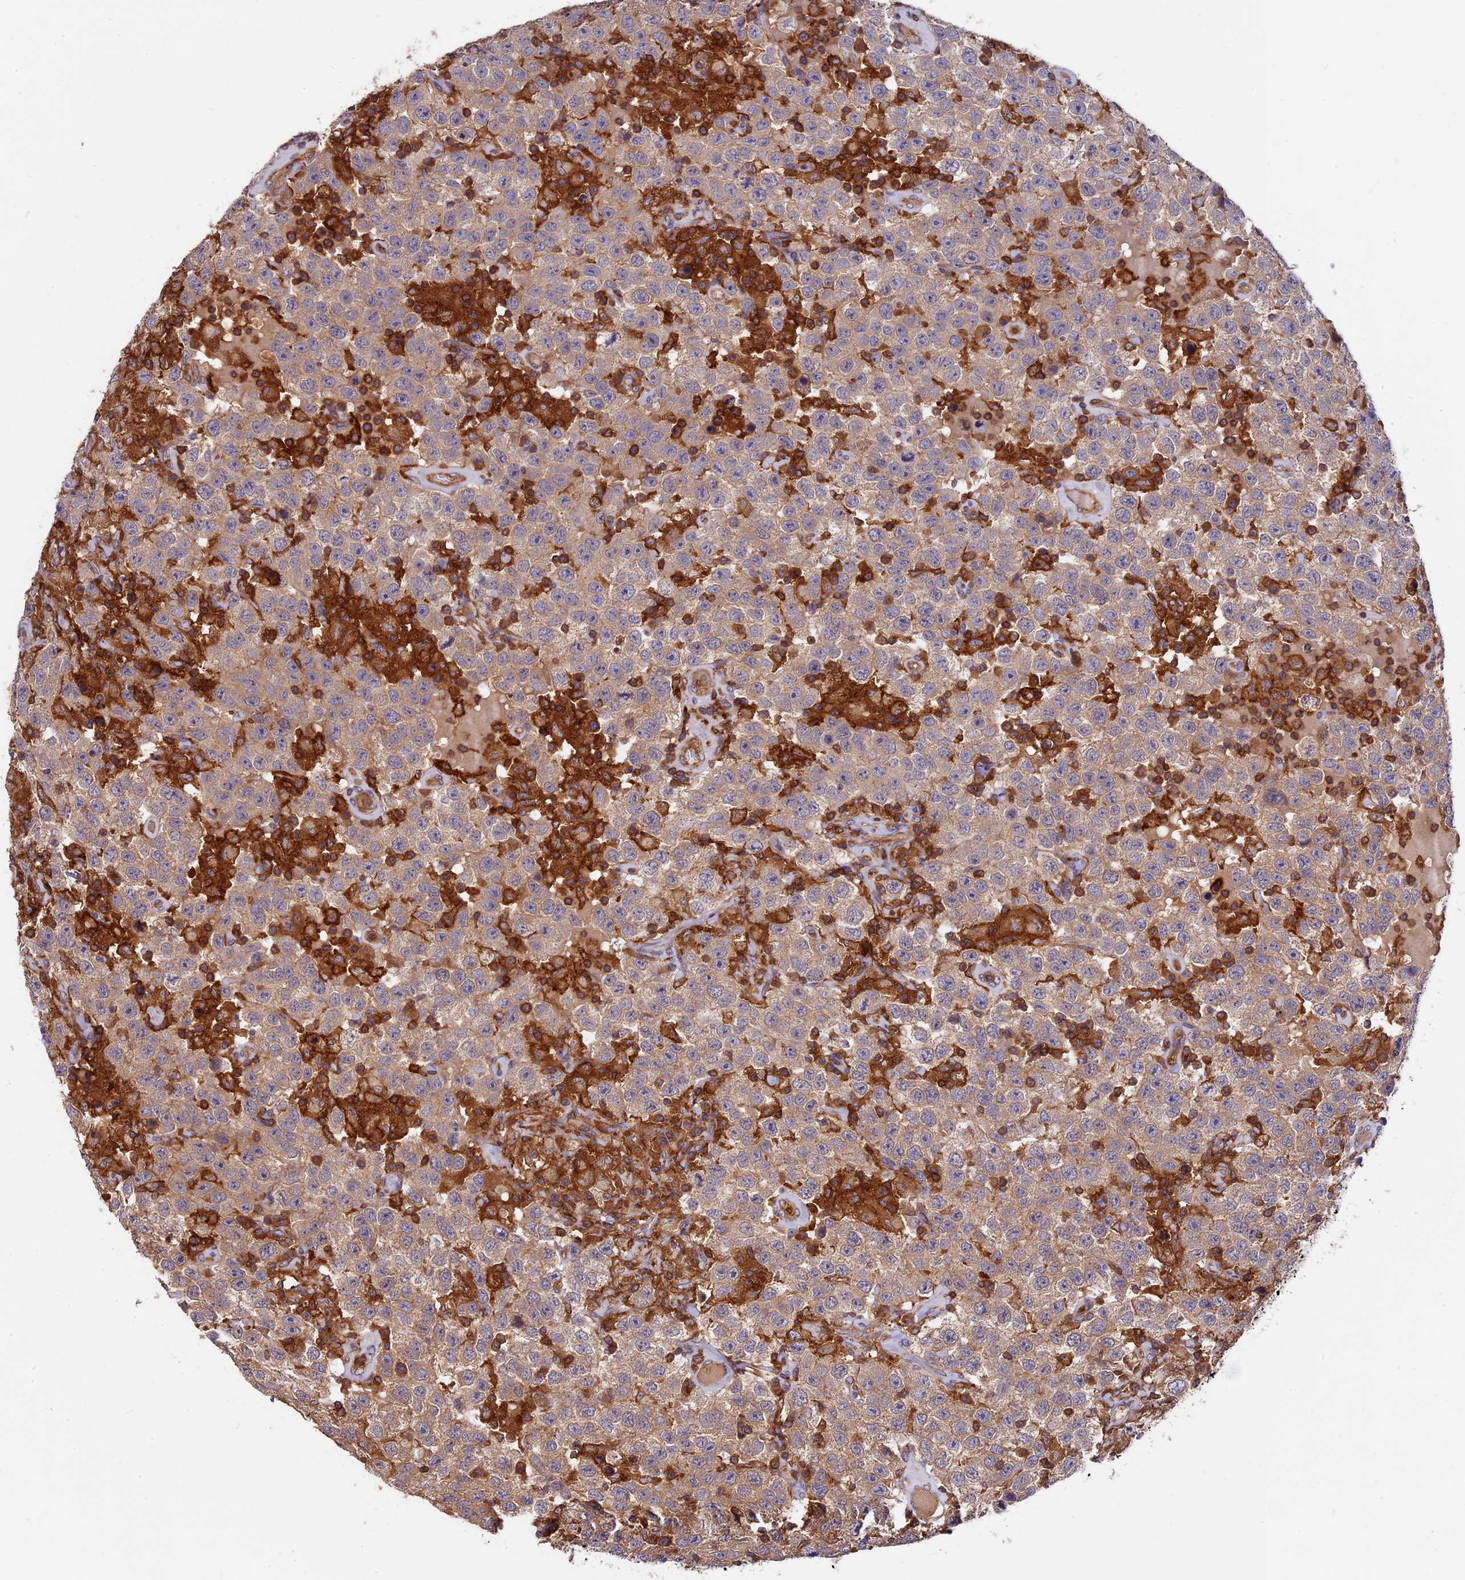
{"staining": {"intensity": "moderate", "quantity": "25%-75%", "location": "cytoplasmic/membranous"}, "tissue": "testis cancer", "cell_type": "Tumor cells", "image_type": "cancer", "snomed": [{"axis": "morphology", "description": "Seminoma, NOS"}, {"axis": "topography", "description": "Testis"}], "caption": "Moderate cytoplasmic/membranous positivity for a protein is appreciated in approximately 25%-75% of tumor cells of testis cancer using IHC.", "gene": "MYO9B", "patient": {"sex": "male", "age": 41}}